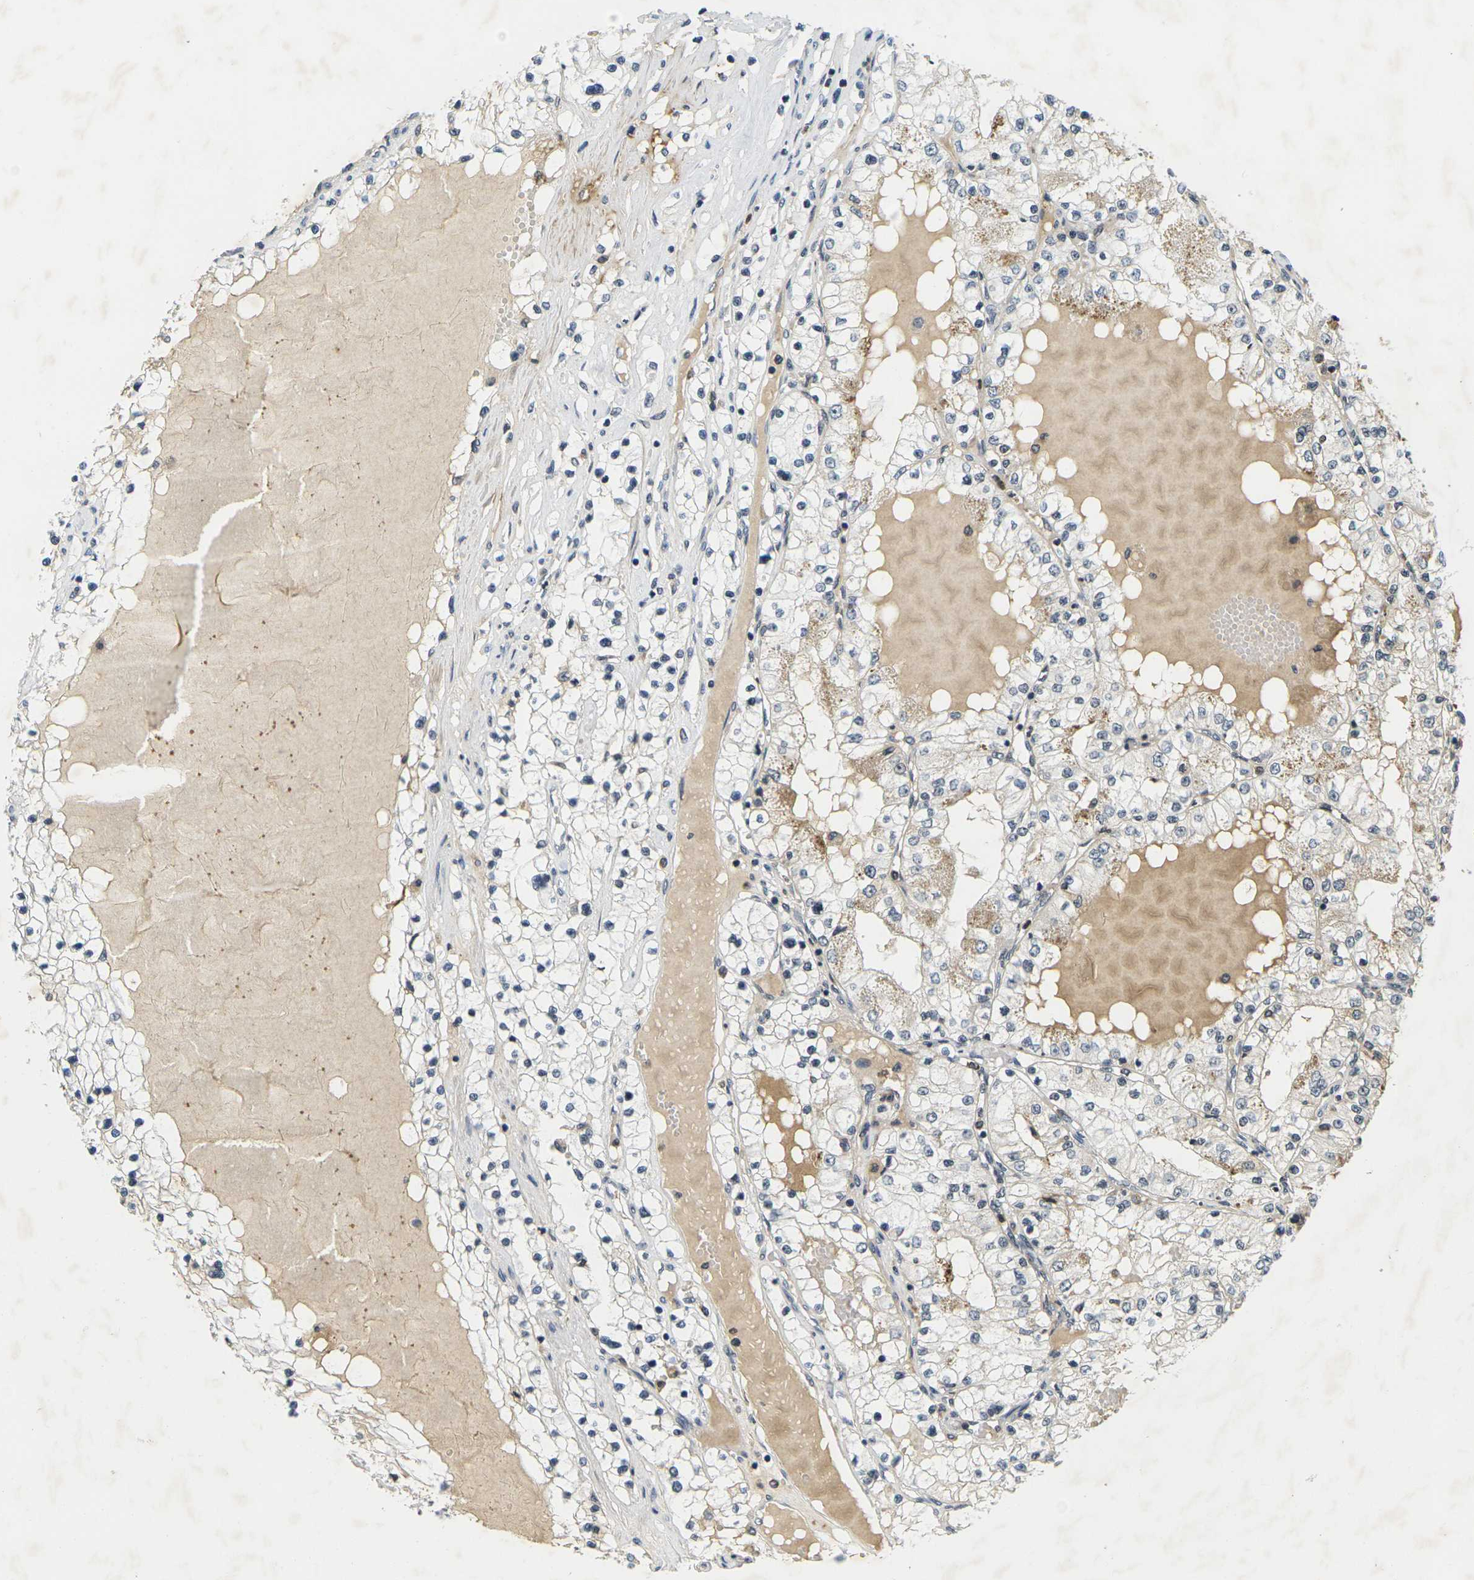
{"staining": {"intensity": "weak", "quantity": "<25%", "location": "cytoplasmic/membranous"}, "tissue": "renal cancer", "cell_type": "Tumor cells", "image_type": "cancer", "snomed": [{"axis": "morphology", "description": "Adenocarcinoma, NOS"}, {"axis": "topography", "description": "Kidney"}], "caption": "Immunohistochemistry (IHC) of human renal adenocarcinoma shows no staining in tumor cells.", "gene": "C1QC", "patient": {"sex": "male", "age": 68}}